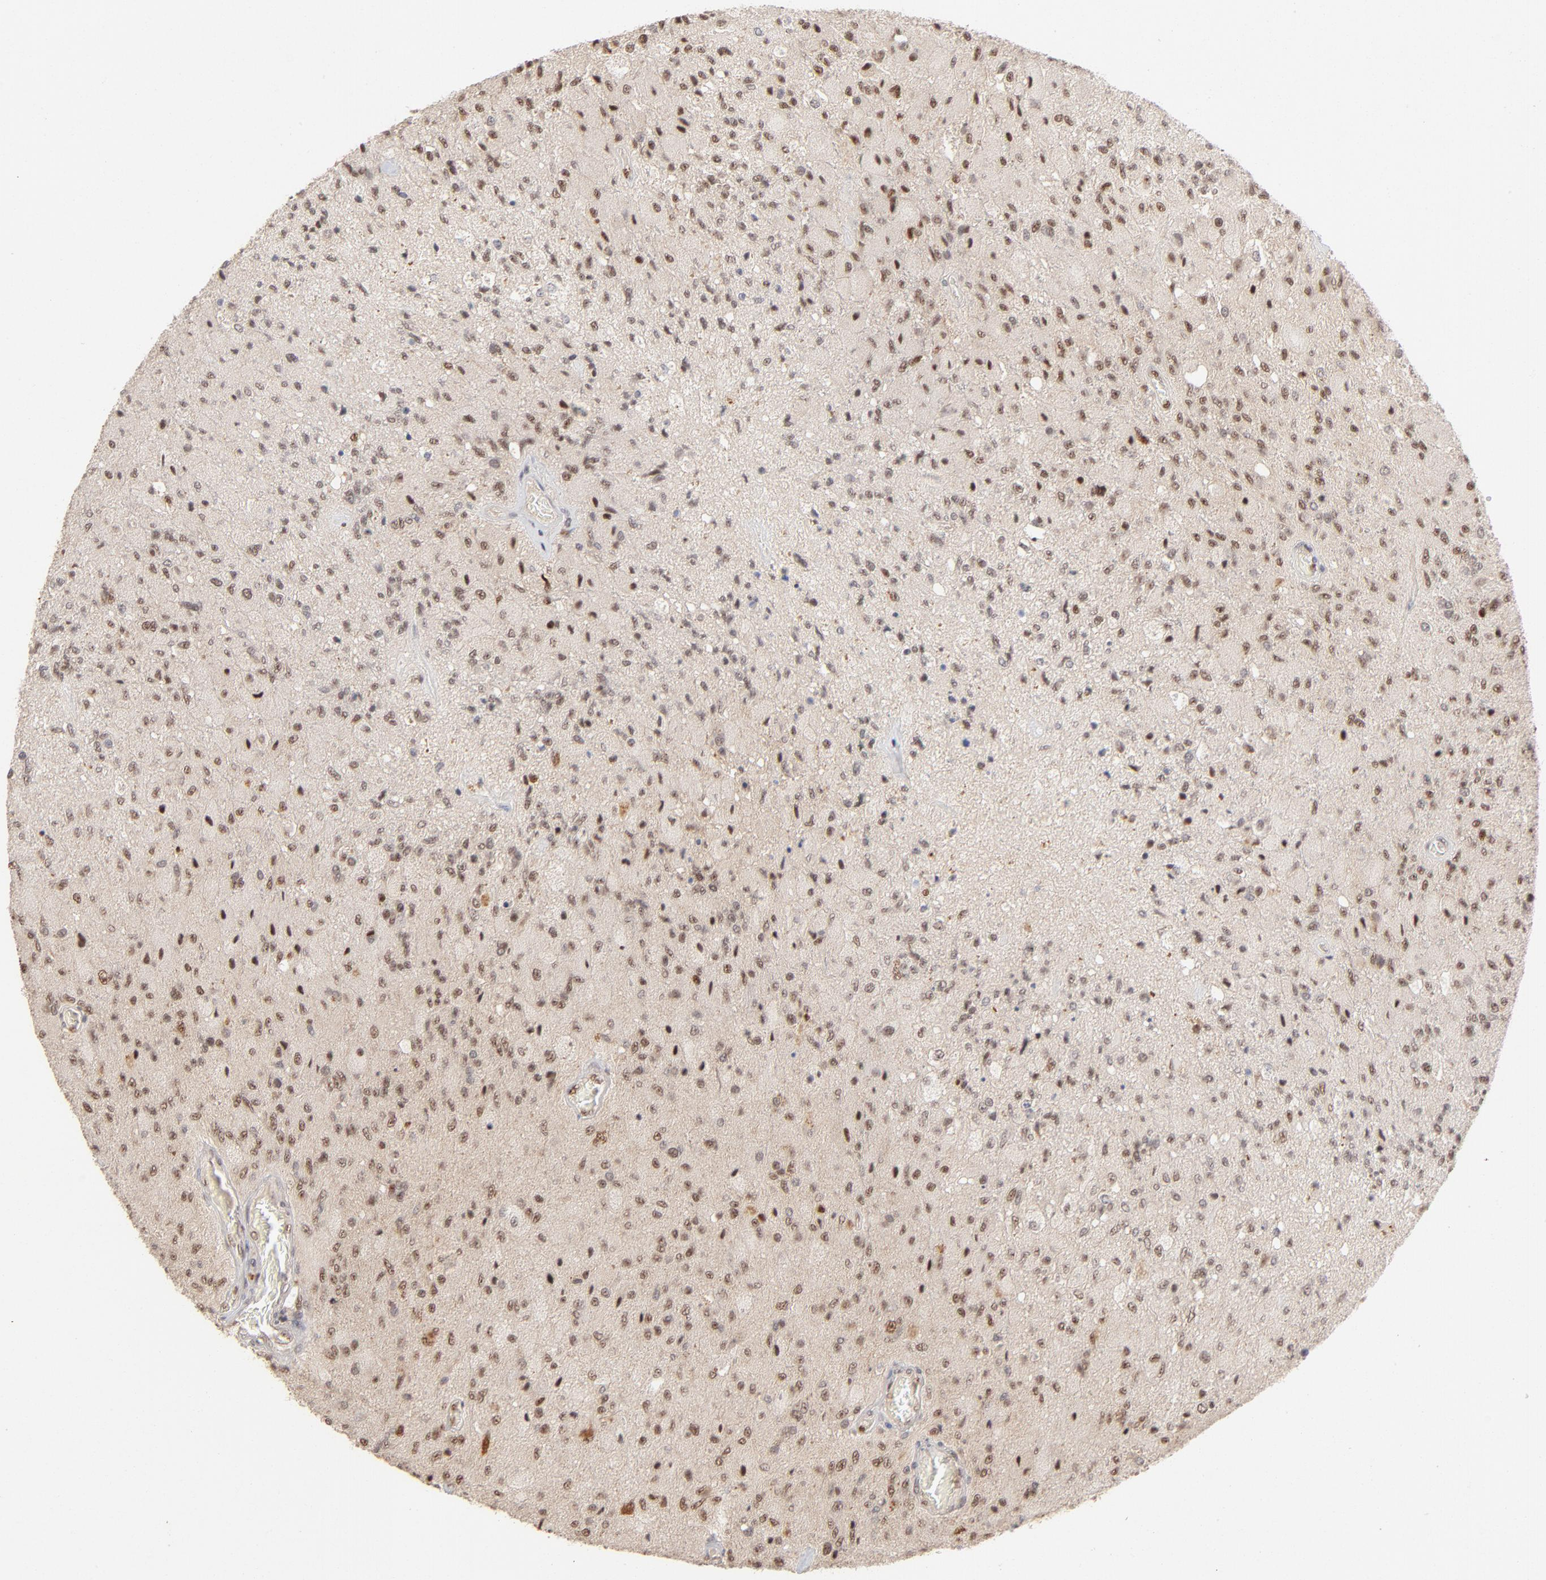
{"staining": {"intensity": "moderate", "quantity": ">75%", "location": "nuclear"}, "tissue": "glioma", "cell_type": "Tumor cells", "image_type": "cancer", "snomed": [{"axis": "morphology", "description": "Normal tissue, NOS"}, {"axis": "morphology", "description": "Glioma, malignant, High grade"}, {"axis": "topography", "description": "Cerebral cortex"}], "caption": "This photomicrograph reveals glioma stained with immunohistochemistry (IHC) to label a protein in brown. The nuclear of tumor cells show moderate positivity for the protein. Nuclei are counter-stained blue.", "gene": "NFIB", "patient": {"sex": "male", "age": 77}}